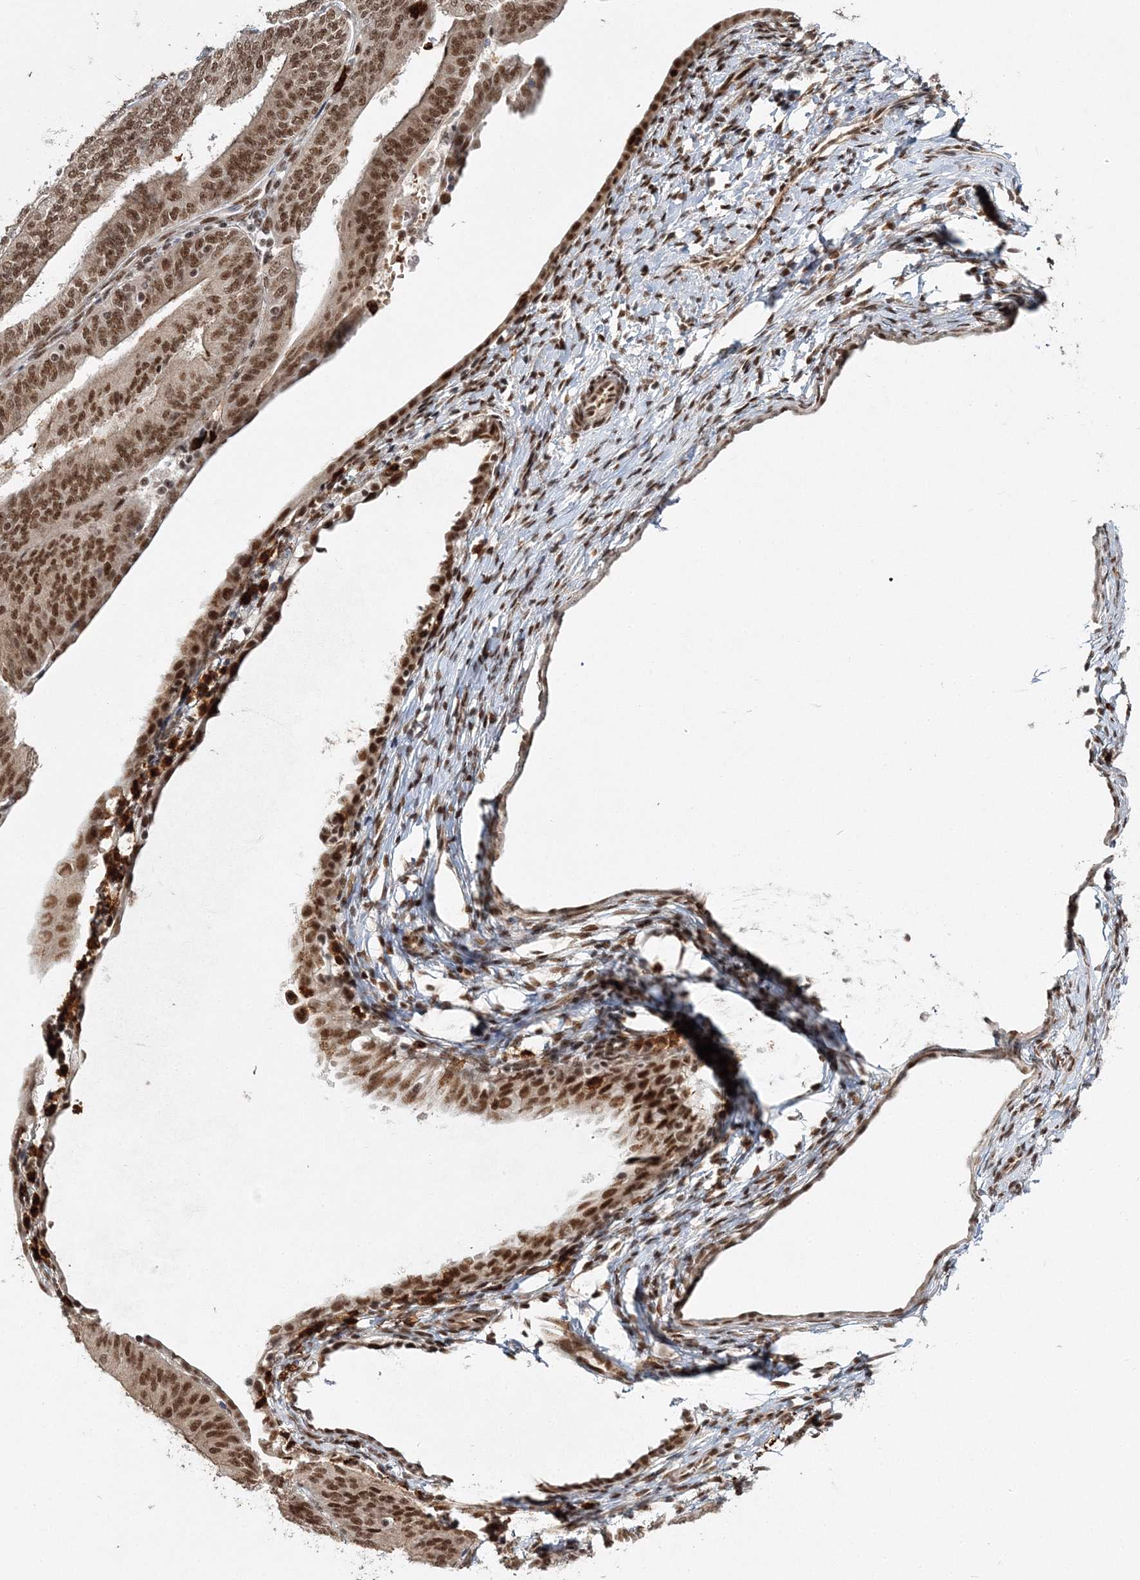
{"staining": {"intensity": "moderate", "quantity": ">75%", "location": "nuclear"}, "tissue": "endometrial cancer", "cell_type": "Tumor cells", "image_type": "cancer", "snomed": [{"axis": "morphology", "description": "Adenocarcinoma, NOS"}, {"axis": "topography", "description": "Endometrium"}], "caption": "A high-resolution micrograph shows IHC staining of adenocarcinoma (endometrial), which exhibits moderate nuclear staining in approximately >75% of tumor cells. (Brightfield microscopy of DAB IHC at high magnification).", "gene": "QRICH1", "patient": {"sex": "female", "age": 58}}